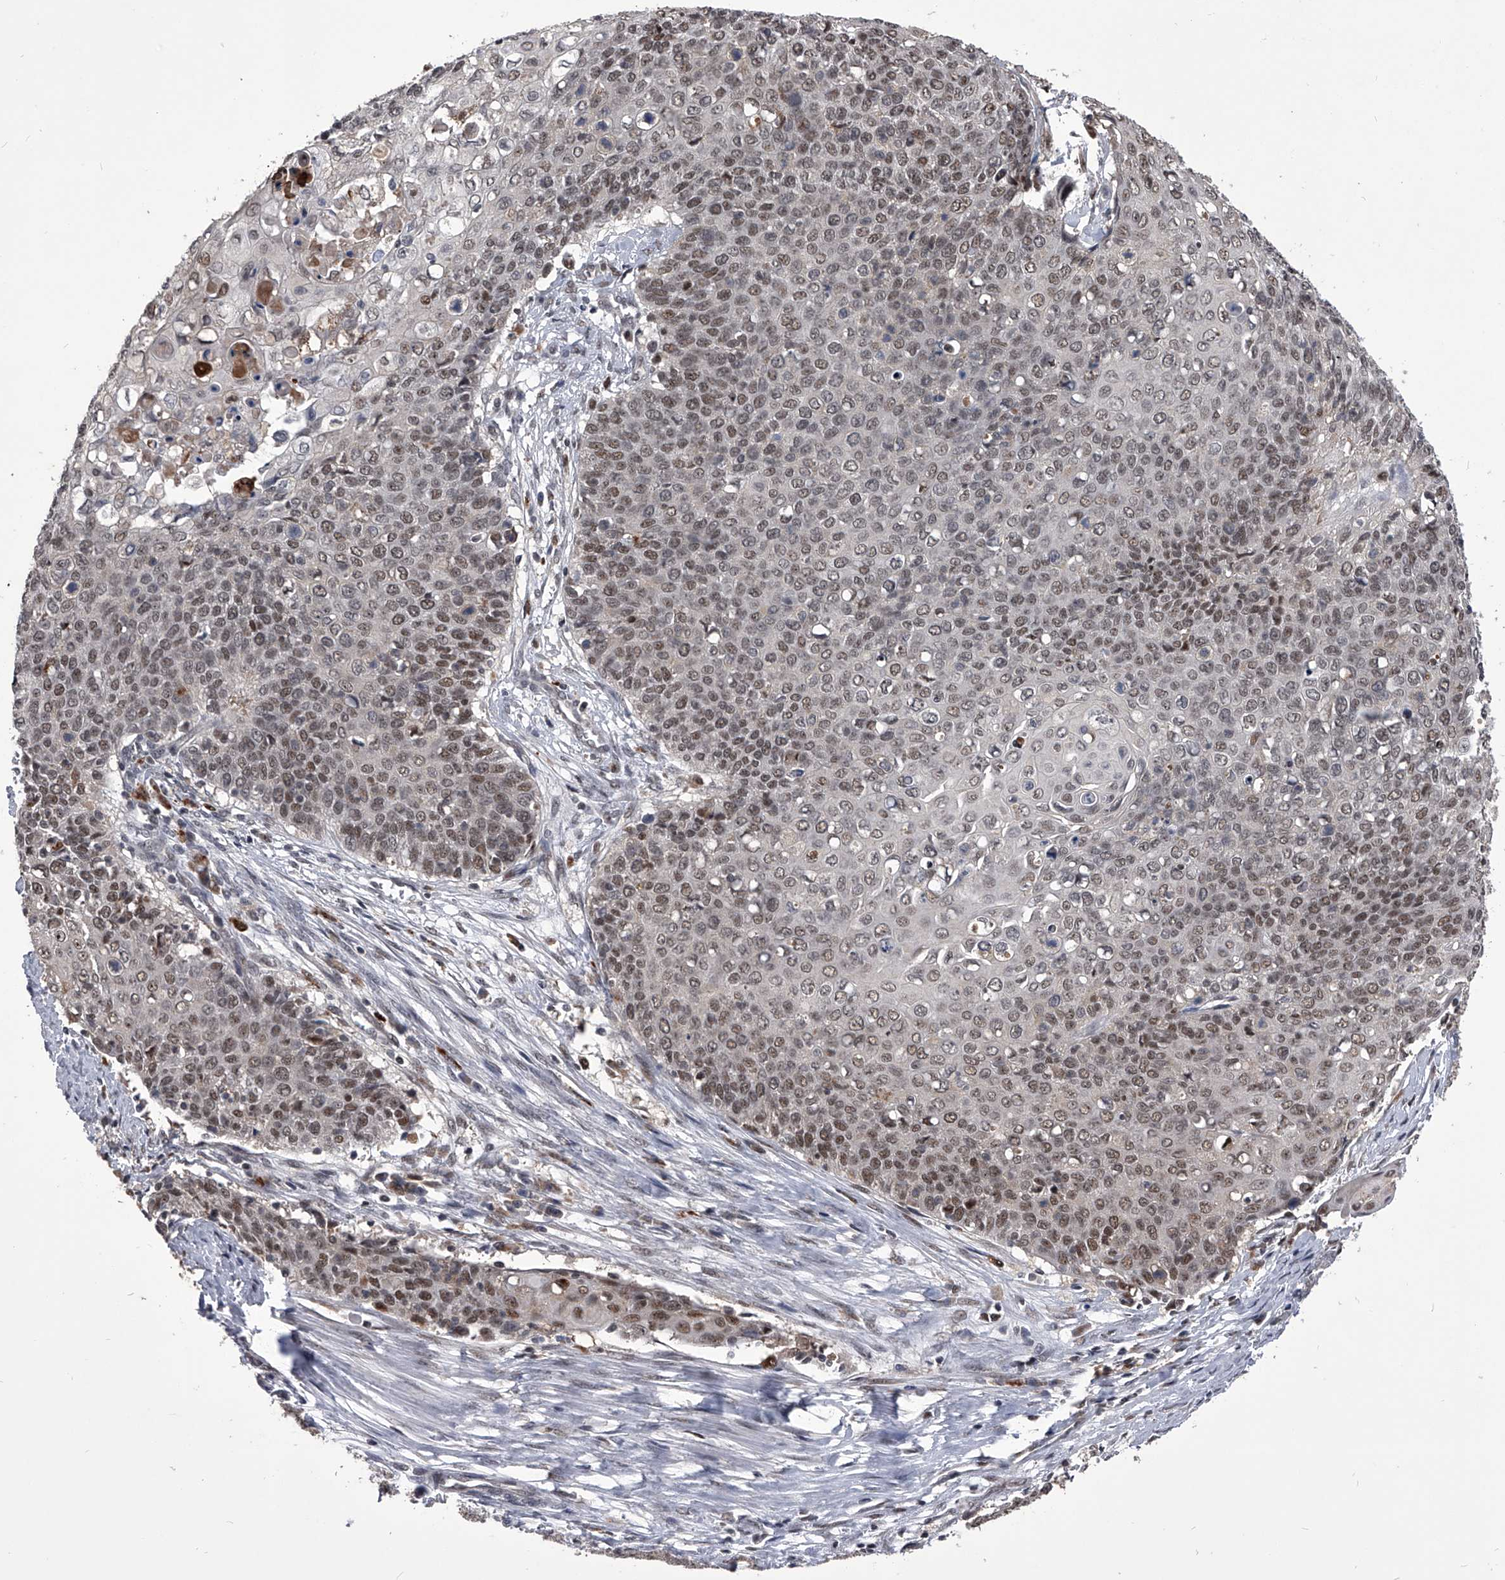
{"staining": {"intensity": "moderate", "quantity": ">75%", "location": "nuclear"}, "tissue": "cervical cancer", "cell_type": "Tumor cells", "image_type": "cancer", "snomed": [{"axis": "morphology", "description": "Squamous cell carcinoma, NOS"}, {"axis": "topography", "description": "Cervix"}], "caption": "Human cervical cancer stained with a brown dye demonstrates moderate nuclear positive staining in about >75% of tumor cells.", "gene": "CMTR1", "patient": {"sex": "female", "age": 39}}